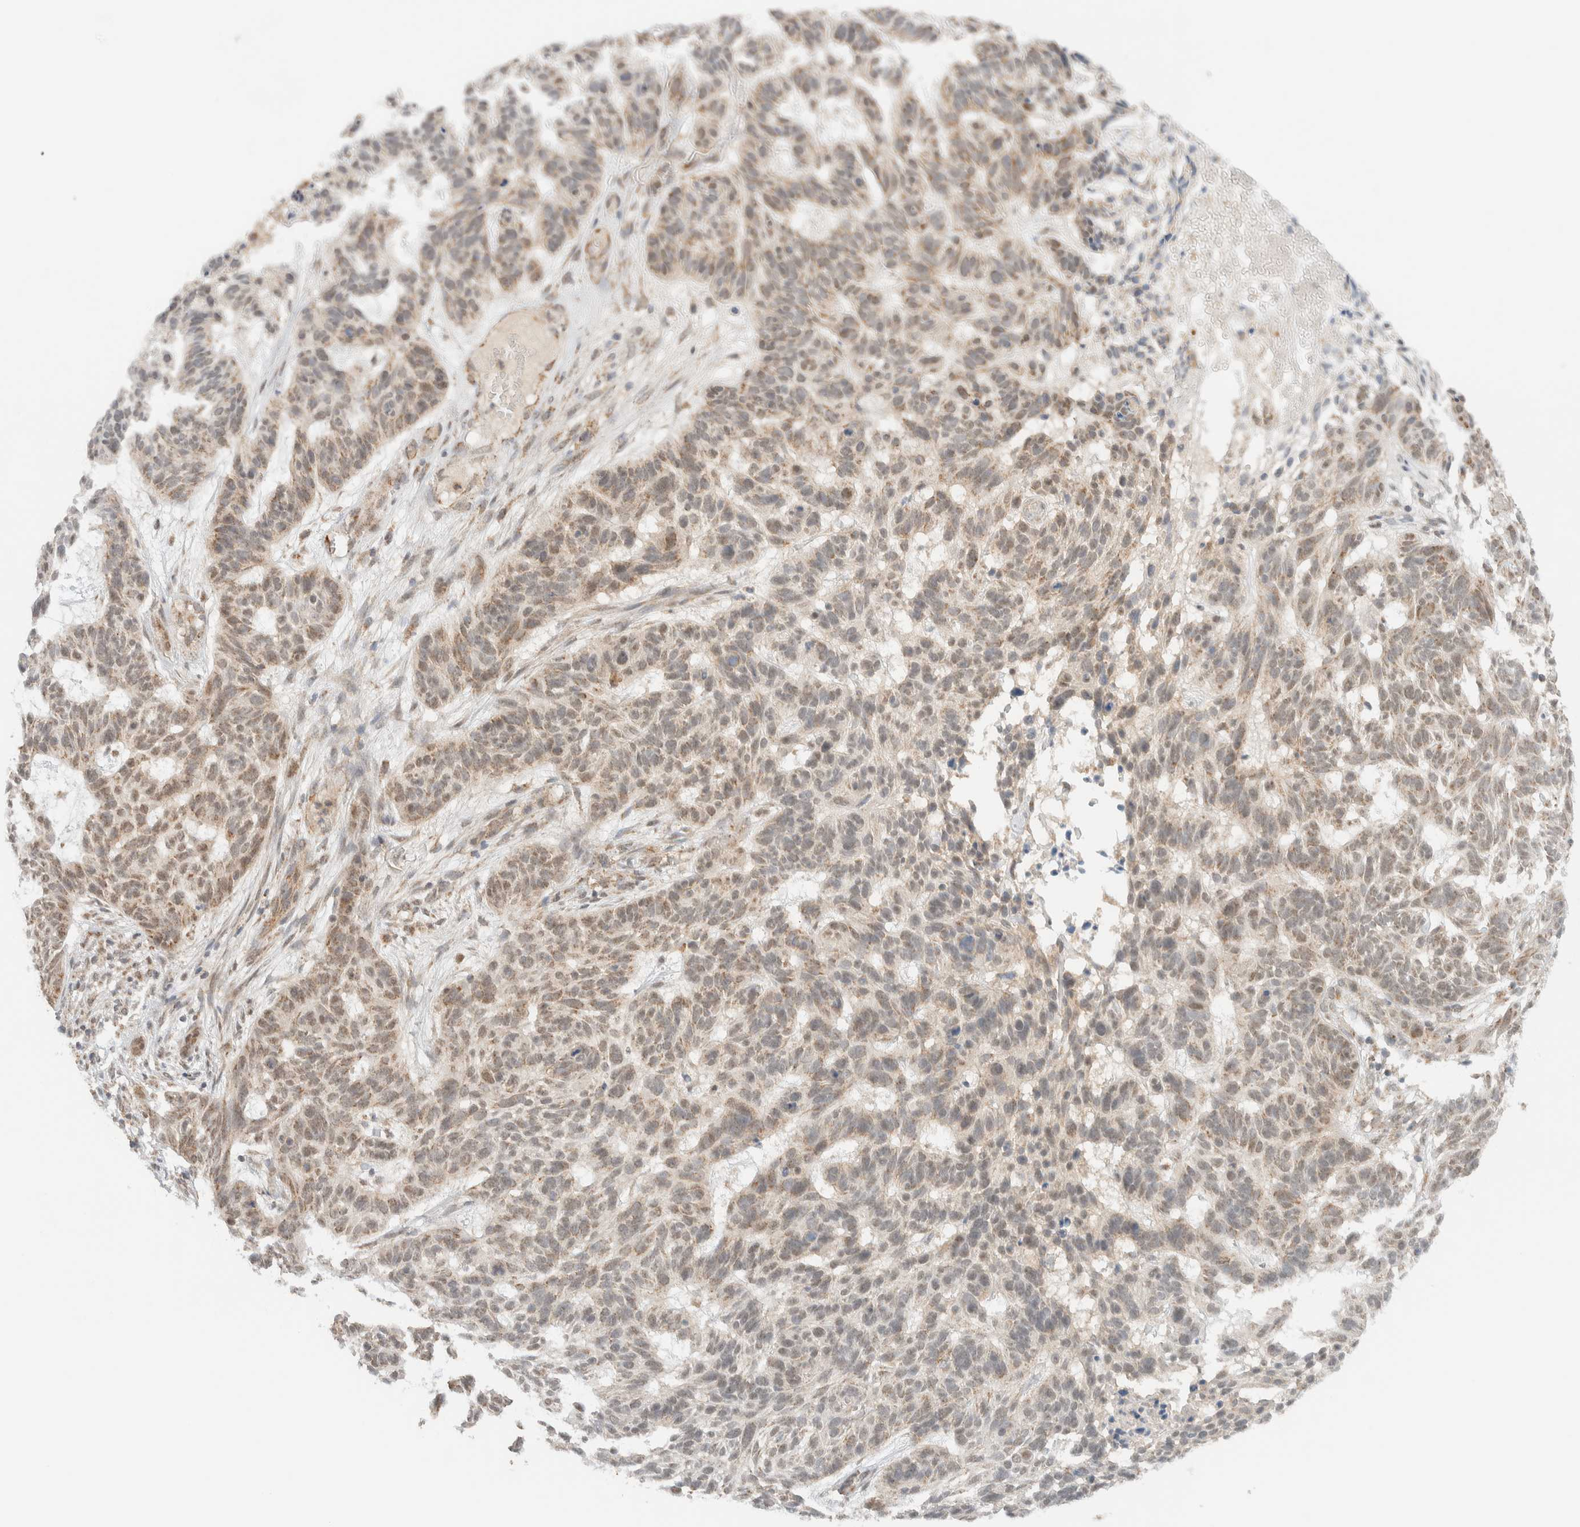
{"staining": {"intensity": "weak", "quantity": ">75%", "location": "cytoplasmic/membranous"}, "tissue": "skin cancer", "cell_type": "Tumor cells", "image_type": "cancer", "snomed": [{"axis": "morphology", "description": "Basal cell carcinoma"}, {"axis": "topography", "description": "Skin"}], "caption": "This is a histology image of immunohistochemistry staining of skin cancer (basal cell carcinoma), which shows weak staining in the cytoplasmic/membranous of tumor cells.", "gene": "MRPL41", "patient": {"sex": "male", "age": 85}}